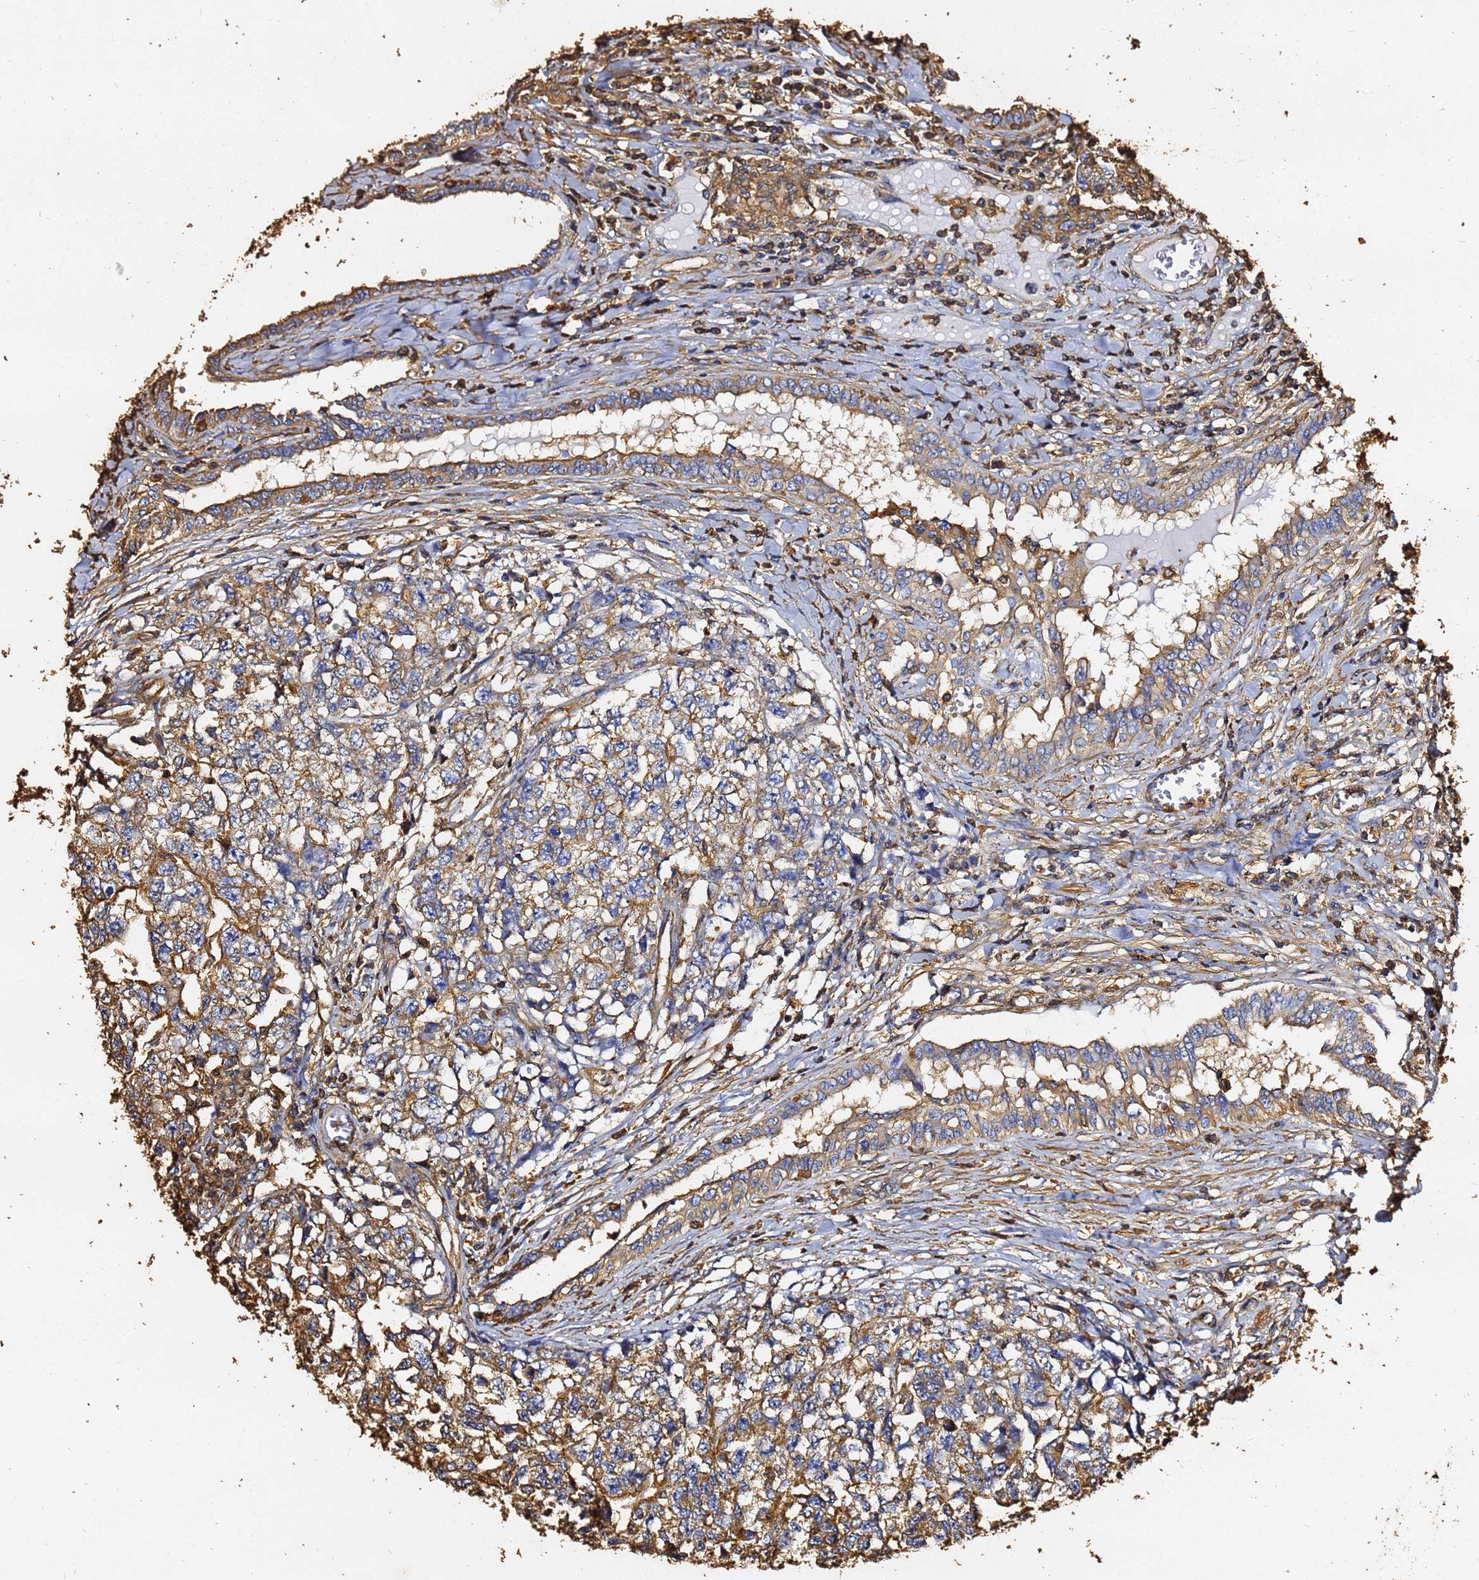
{"staining": {"intensity": "moderate", "quantity": ">75%", "location": "cytoplasmic/membranous"}, "tissue": "testis cancer", "cell_type": "Tumor cells", "image_type": "cancer", "snomed": [{"axis": "morphology", "description": "Carcinoma, Embryonal, NOS"}, {"axis": "topography", "description": "Testis"}], "caption": "Embryonal carcinoma (testis) tissue exhibits moderate cytoplasmic/membranous expression in about >75% of tumor cells, visualized by immunohistochemistry. The staining was performed using DAB (3,3'-diaminobenzidine), with brown indicating positive protein expression. Nuclei are stained blue with hematoxylin.", "gene": "ACTB", "patient": {"sex": "male", "age": 31}}